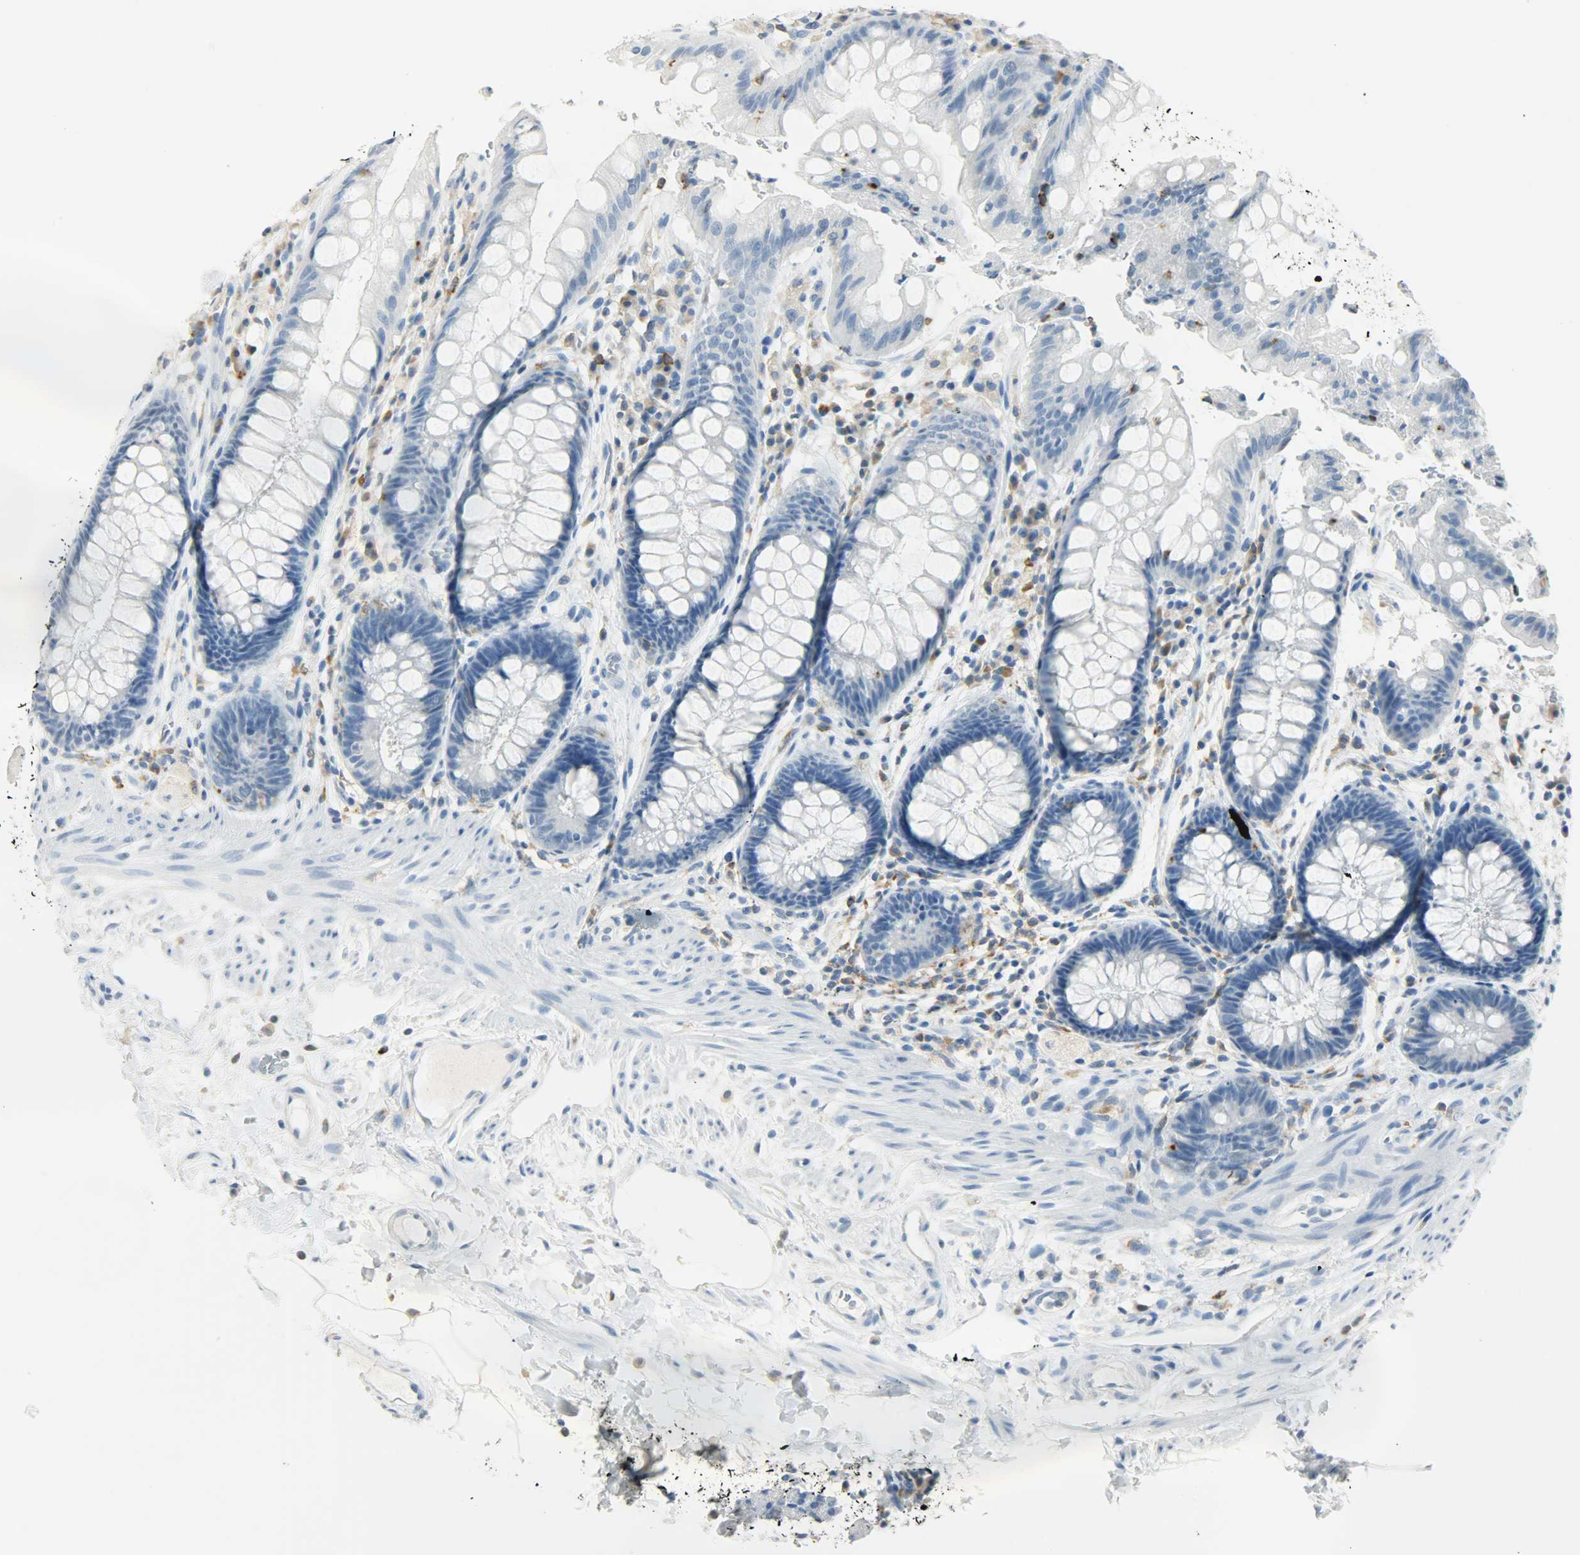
{"staining": {"intensity": "negative", "quantity": "none", "location": "none"}, "tissue": "rectum", "cell_type": "Glandular cells", "image_type": "normal", "snomed": [{"axis": "morphology", "description": "Normal tissue, NOS"}, {"axis": "topography", "description": "Rectum"}], "caption": "IHC image of benign rectum: human rectum stained with DAB (3,3'-diaminobenzidine) shows no significant protein positivity in glandular cells. (IHC, brightfield microscopy, high magnification).", "gene": "PTPN6", "patient": {"sex": "female", "age": 46}}